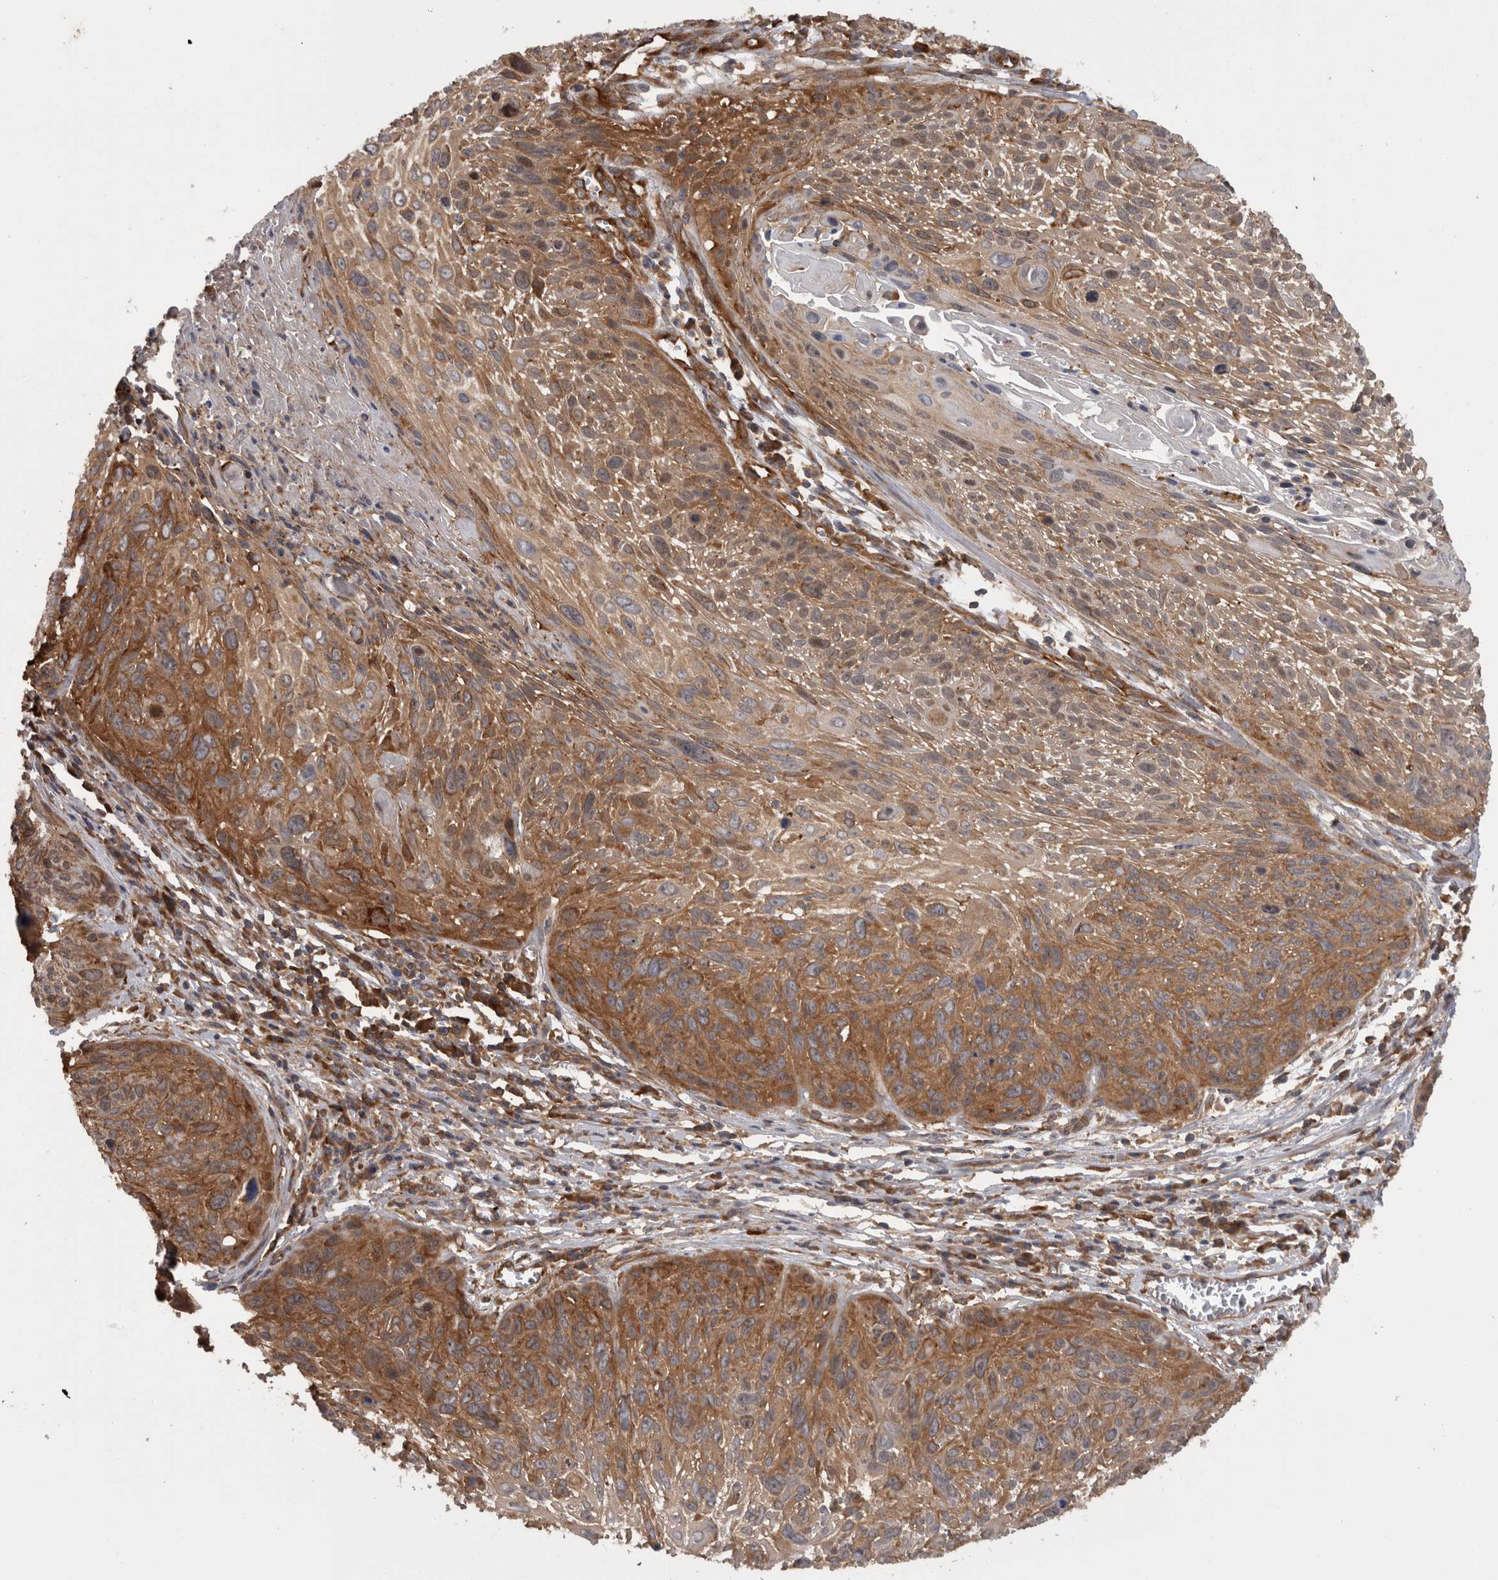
{"staining": {"intensity": "moderate", "quantity": ">75%", "location": "cytoplasmic/membranous"}, "tissue": "cervical cancer", "cell_type": "Tumor cells", "image_type": "cancer", "snomed": [{"axis": "morphology", "description": "Squamous cell carcinoma, NOS"}, {"axis": "topography", "description": "Cervix"}], "caption": "Moderate cytoplasmic/membranous expression for a protein is identified in approximately >75% of tumor cells of cervical squamous cell carcinoma using immunohistochemistry (IHC).", "gene": "SMCR8", "patient": {"sex": "female", "age": 51}}